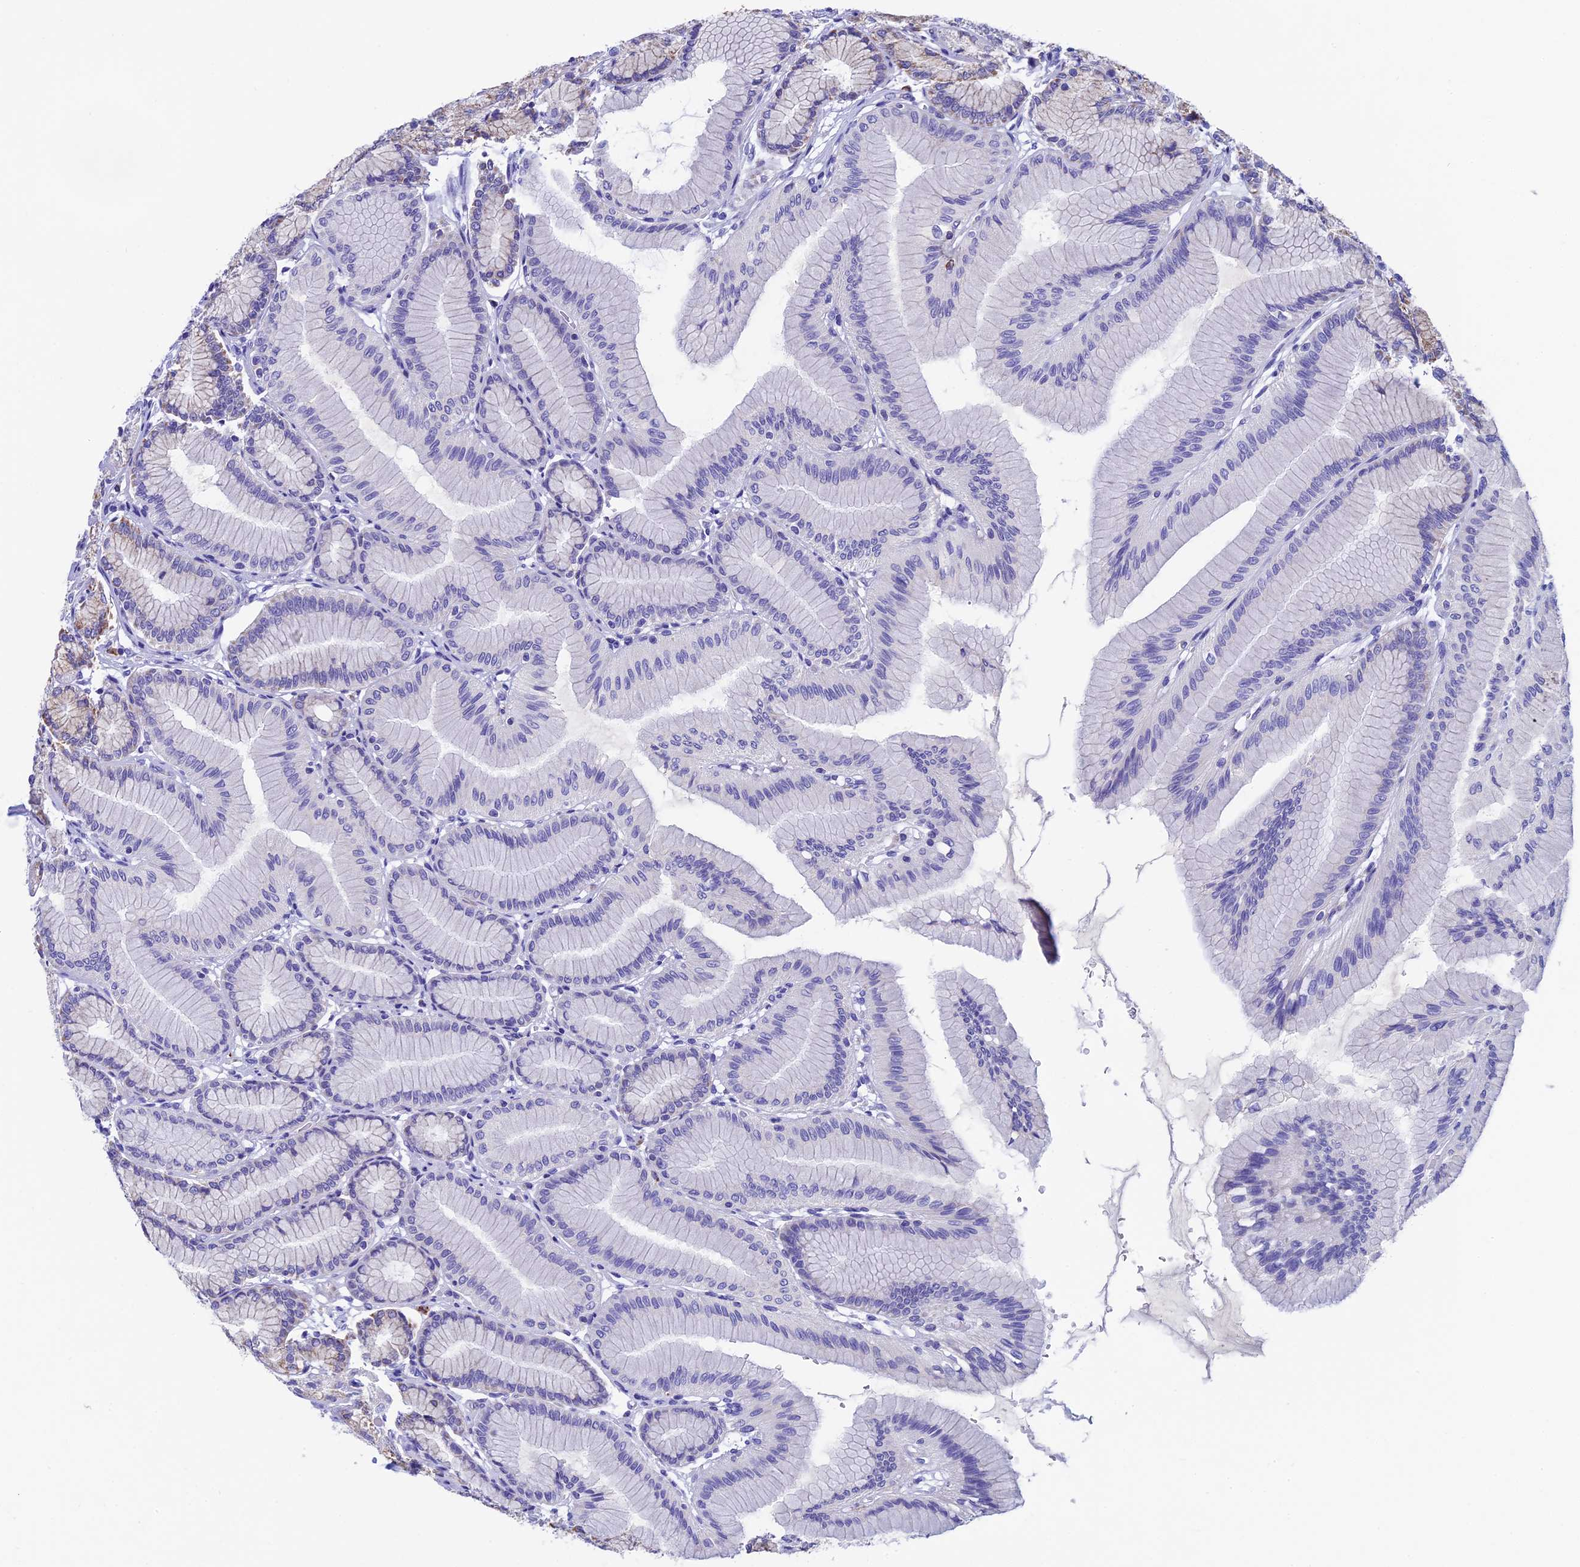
{"staining": {"intensity": "moderate", "quantity": "25%-75%", "location": "cytoplasmic/membranous"}, "tissue": "stomach", "cell_type": "Glandular cells", "image_type": "normal", "snomed": [{"axis": "morphology", "description": "Normal tissue, NOS"}, {"axis": "morphology", "description": "Adenocarcinoma, NOS"}, {"axis": "morphology", "description": "Adenocarcinoma, High grade"}, {"axis": "topography", "description": "Stomach, upper"}, {"axis": "topography", "description": "Stomach"}], "caption": "Immunohistochemistry (DAB (3,3'-diaminobenzidine)) staining of benign human stomach displays moderate cytoplasmic/membranous protein expression in about 25%-75% of glandular cells.", "gene": "SLC8B1", "patient": {"sex": "female", "age": 65}}